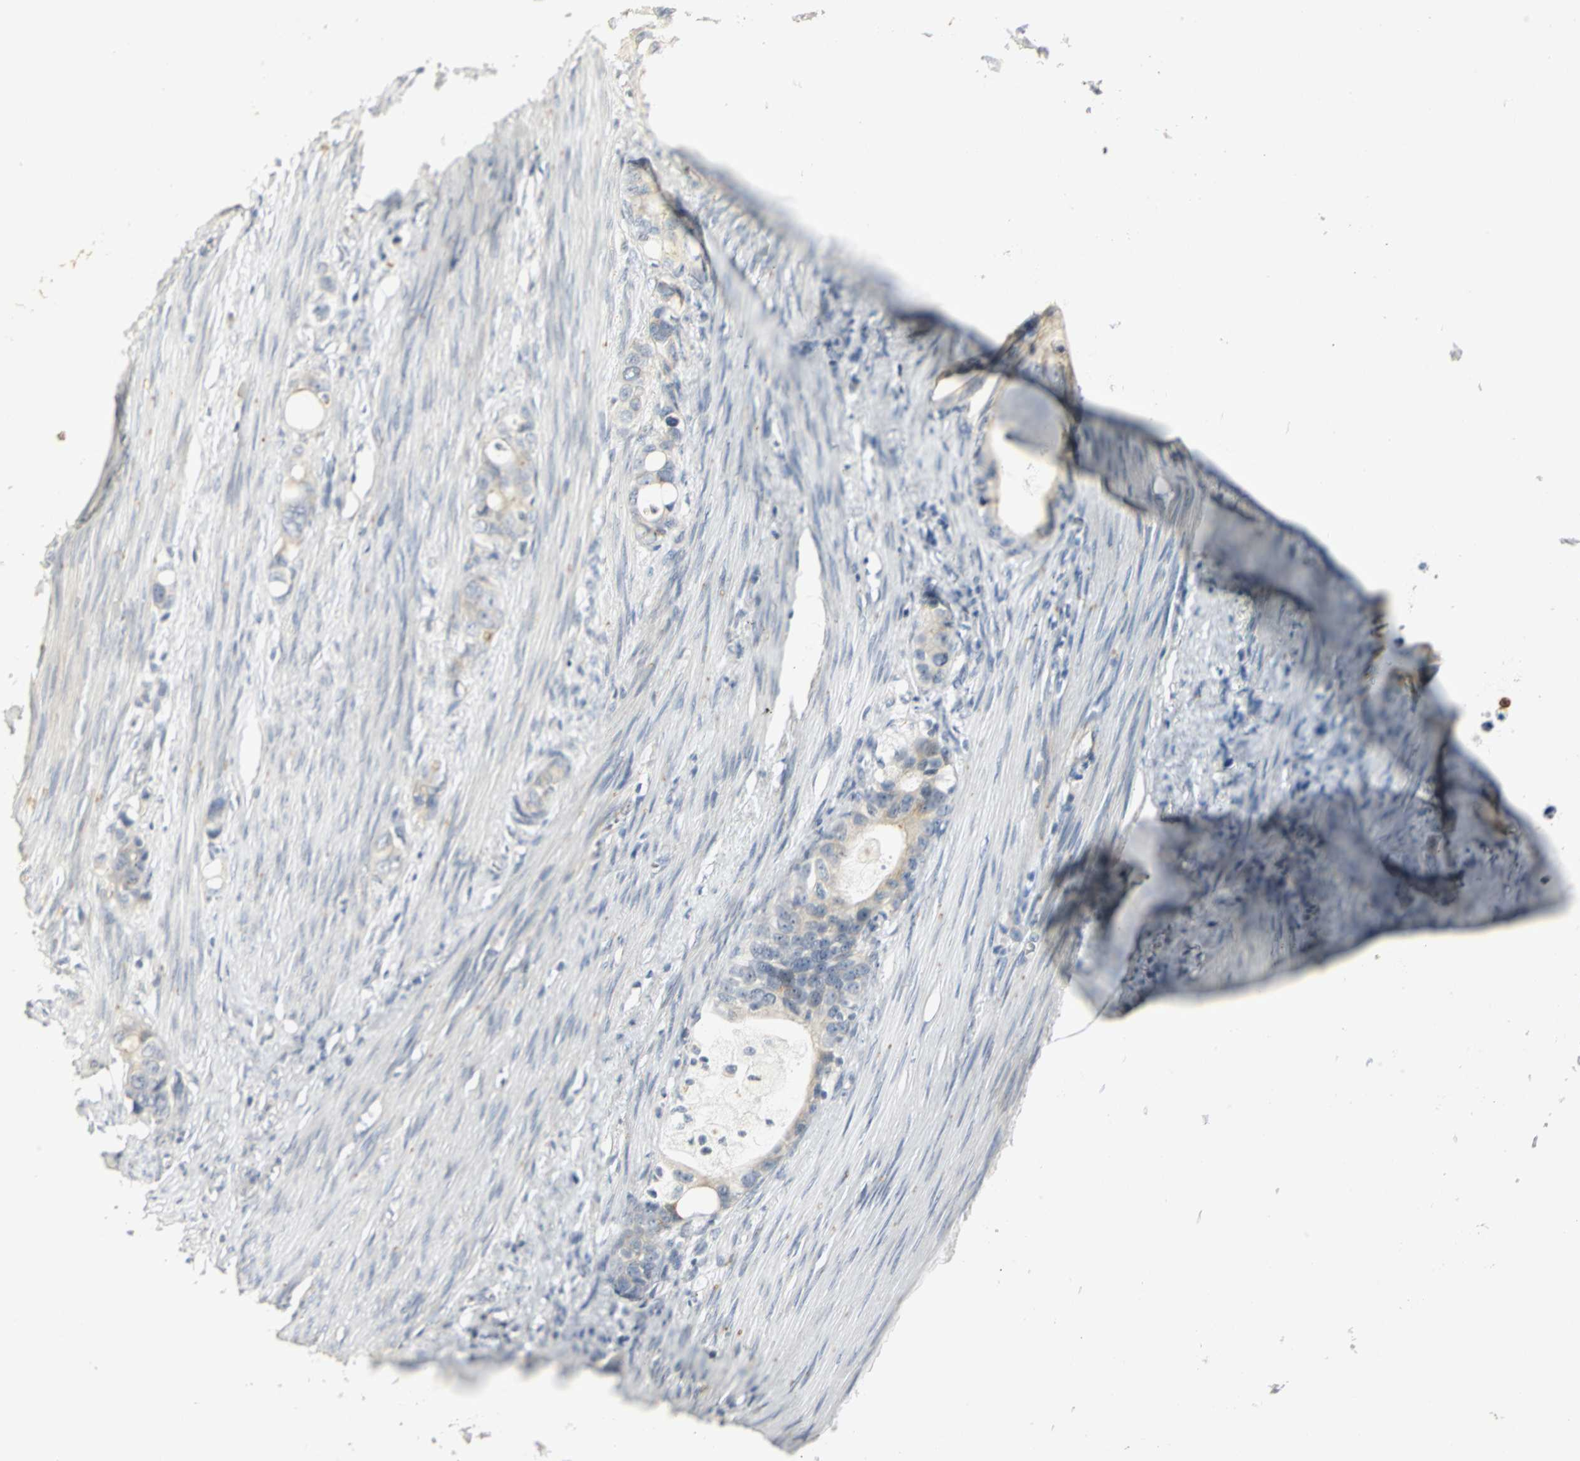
{"staining": {"intensity": "weak", "quantity": "<25%", "location": "cytoplasmic/membranous"}, "tissue": "stomach cancer", "cell_type": "Tumor cells", "image_type": "cancer", "snomed": [{"axis": "morphology", "description": "Adenocarcinoma, NOS"}, {"axis": "topography", "description": "Stomach"}], "caption": "Tumor cells show no significant staining in stomach cancer (adenocarcinoma).", "gene": "TM9SF2", "patient": {"sex": "female", "age": 75}}